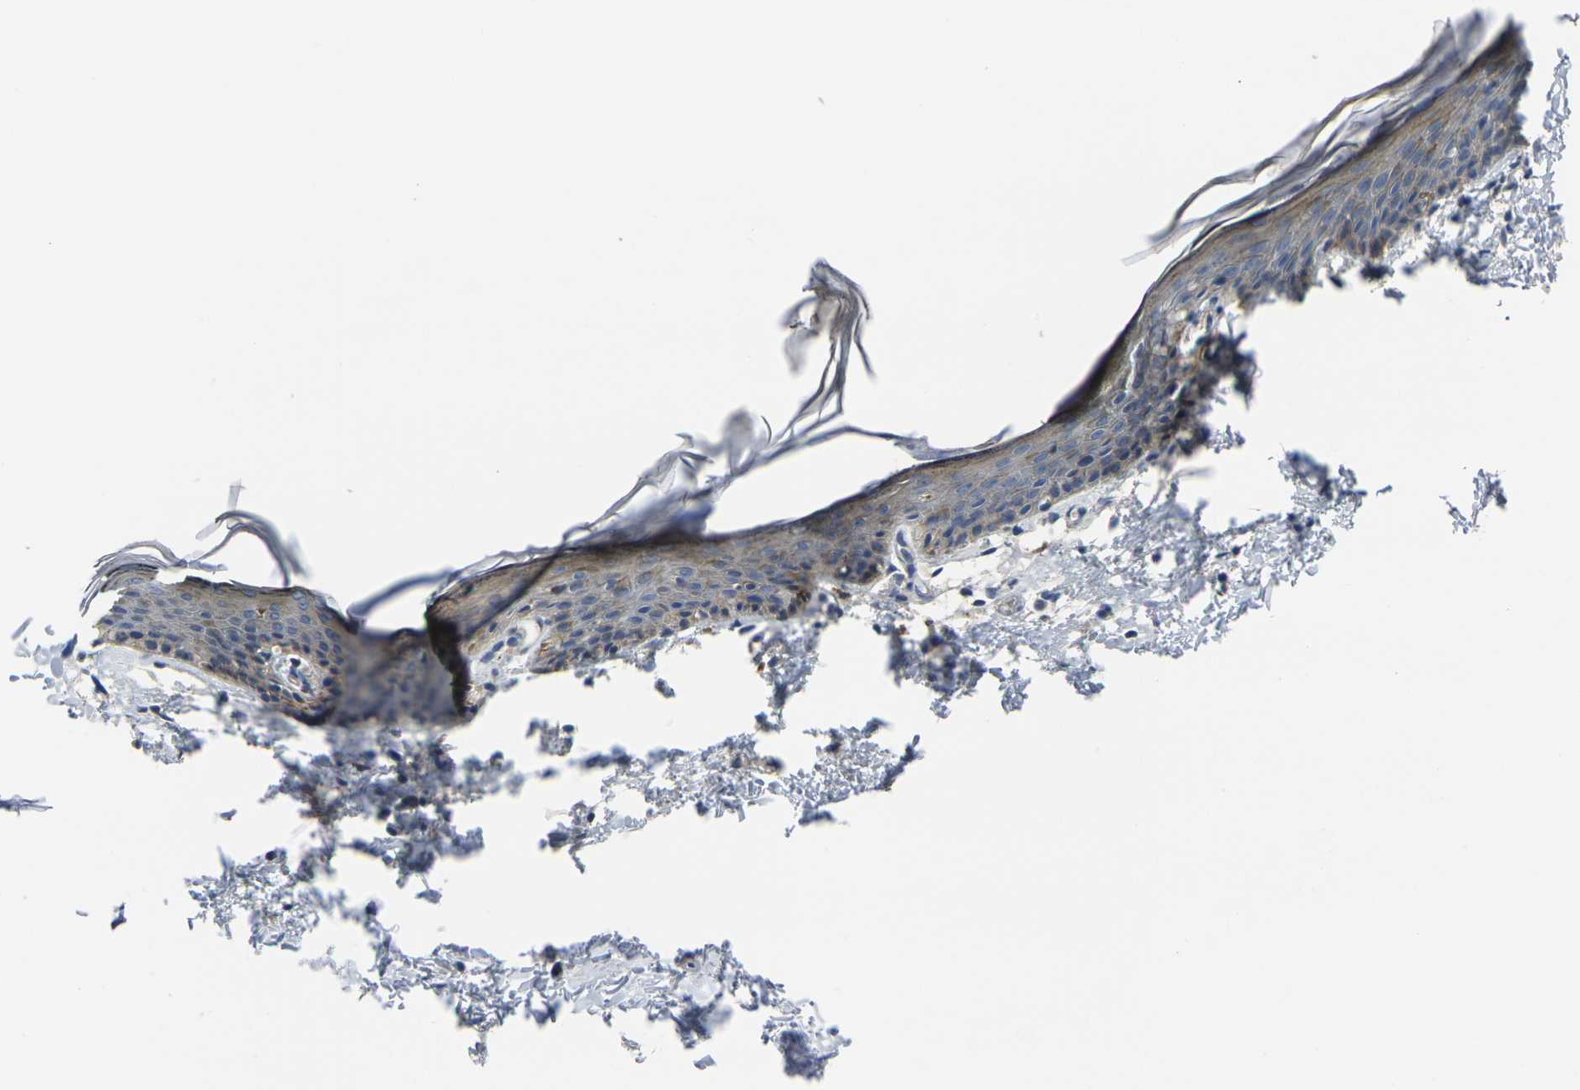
{"staining": {"intensity": "moderate", "quantity": "25%-75%", "location": "cytoplasmic/membranous"}, "tissue": "skin", "cell_type": "Epidermal cells", "image_type": "normal", "snomed": [{"axis": "morphology", "description": "Normal tissue, NOS"}, {"axis": "topography", "description": "Vulva"}], "caption": "DAB (3,3'-diaminobenzidine) immunohistochemical staining of benign human skin reveals moderate cytoplasmic/membranous protein expression in about 25%-75% of epidermal cells. (Stains: DAB (3,3'-diaminobenzidine) in brown, nuclei in blue, Microscopy: brightfield microscopy at high magnification).", "gene": "GNA12", "patient": {"sex": "female", "age": 54}}